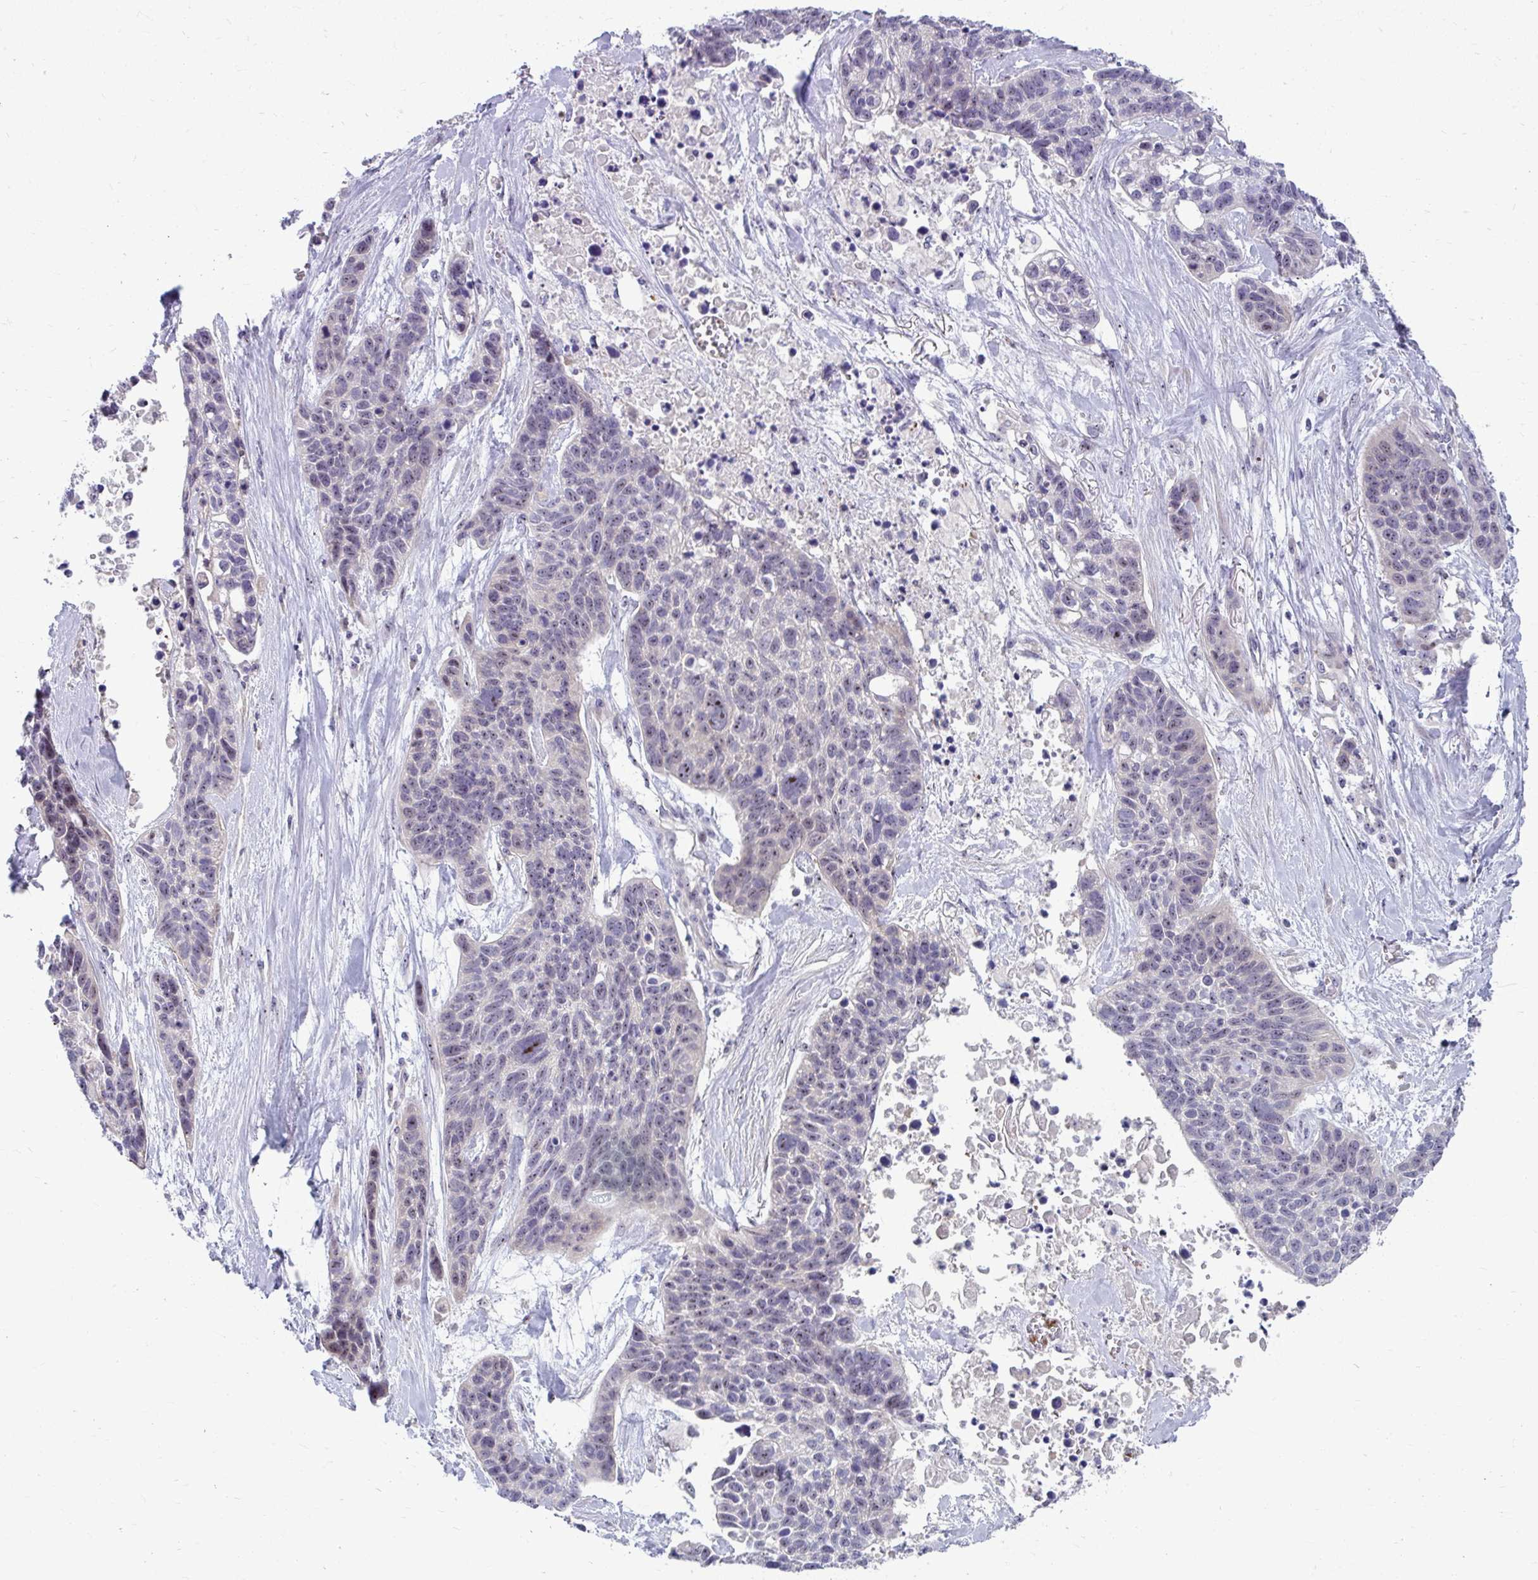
{"staining": {"intensity": "weak", "quantity": "<25%", "location": "nuclear"}, "tissue": "lung cancer", "cell_type": "Tumor cells", "image_type": "cancer", "snomed": [{"axis": "morphology", "description": "Squamous cell carcinoma, NOS"}, {"axis": "topography", "description": "Lung"}], "caption": "Micrograph shows no protein staining in tumor cells of squamous cell carcinoma (lung) tissue.", "gene": "MUS81", "patient": {"sex": "male", "age": 62}}